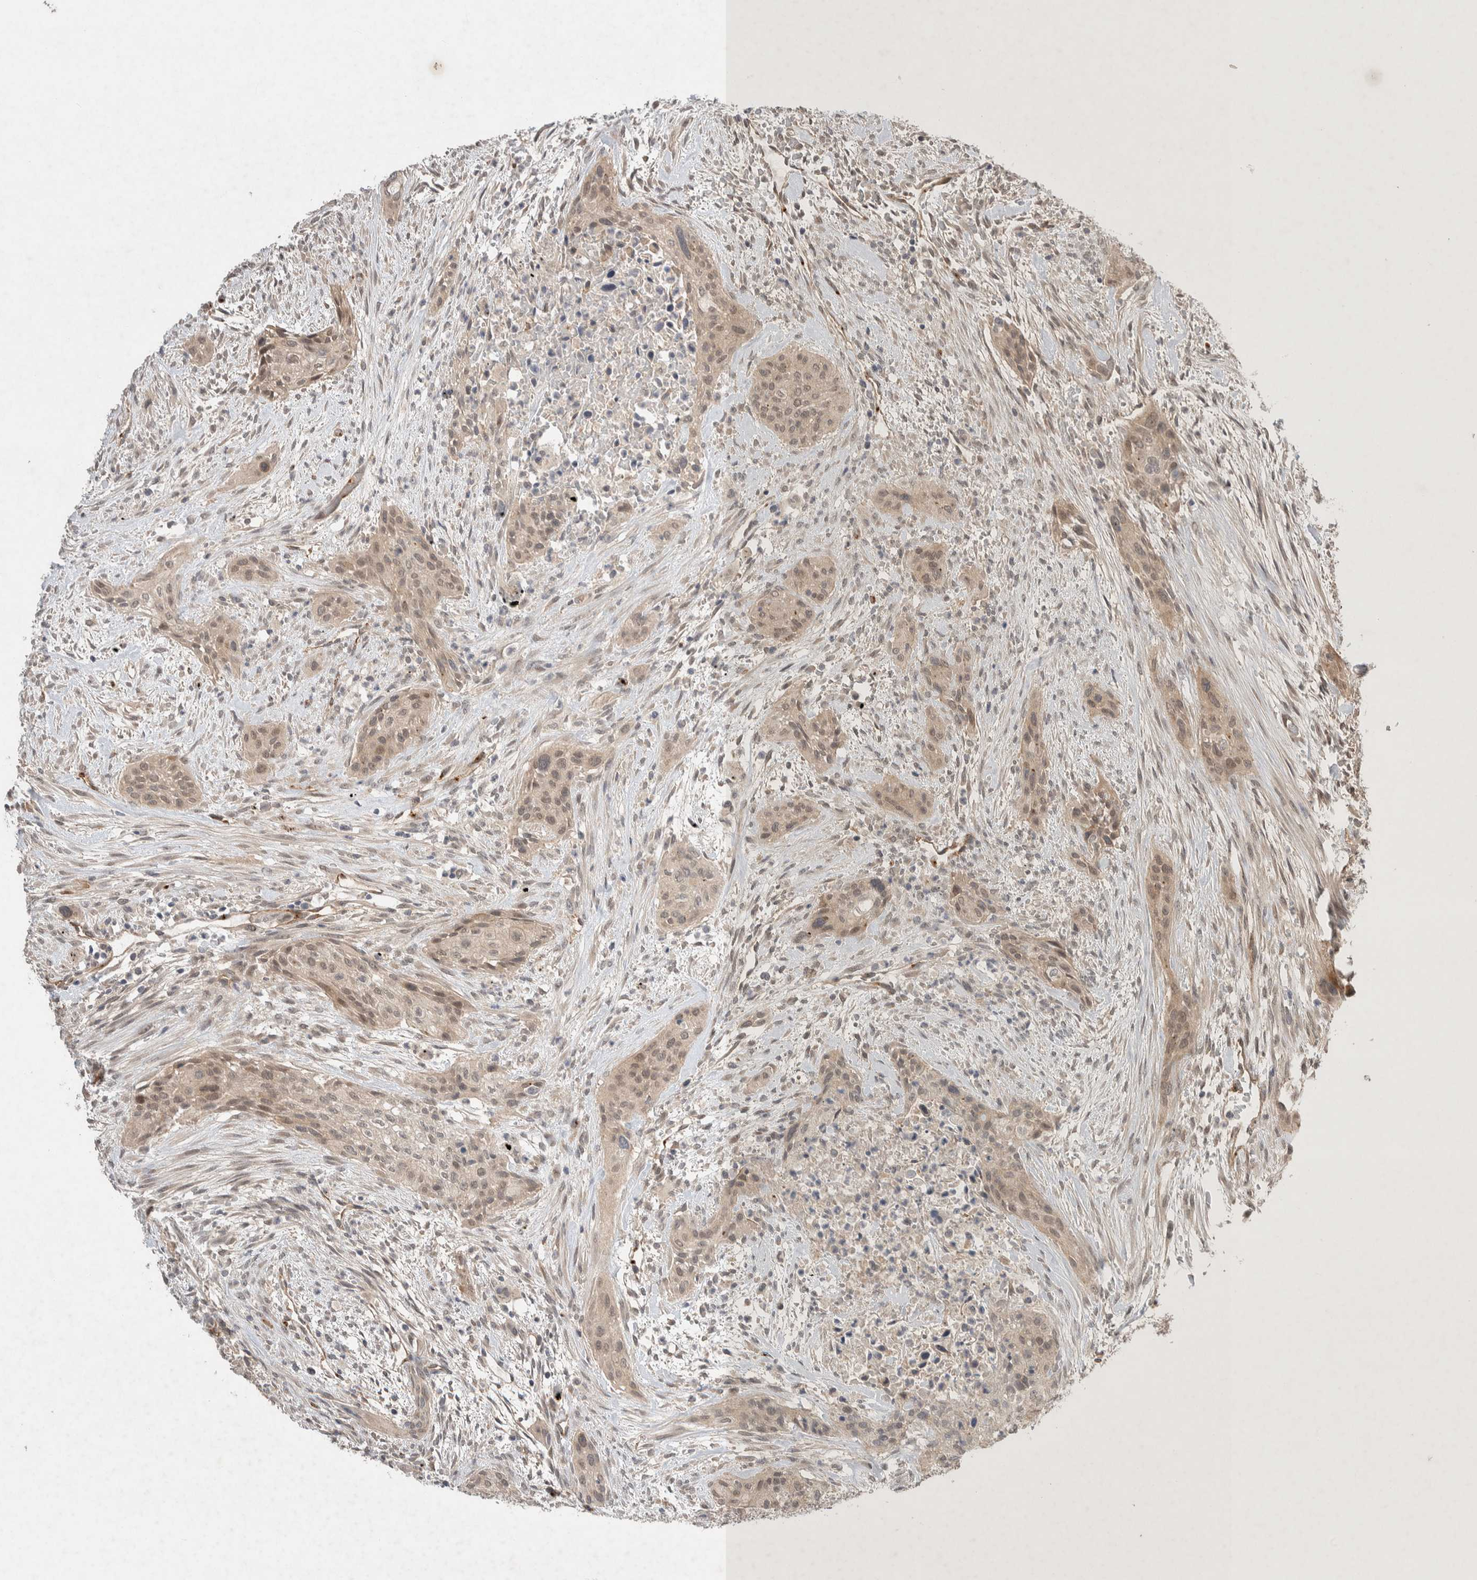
{"staining": {"intensity": "weak", "quantity": ">75%", "location": "cytoplasmic/membranous,nuclear"}, "tissue": "urothelial cancer", "cell_type": "Tumor cells", "image_type": "cancer", "snomed": [{"axis": "morphology", "description": "Urothelial carcinoma, High grade"}, {"axis": "topography", "description": "Urinary bladder"}], "caption": "DAB immunohistochemical staining of human urothelial cancer reveals weak cytoplasmic/membranous and nuclear protein staining in about >75% of tumor cells.", "gene": "ZNF704", "patient": {"sex": "male", "age": 35}}